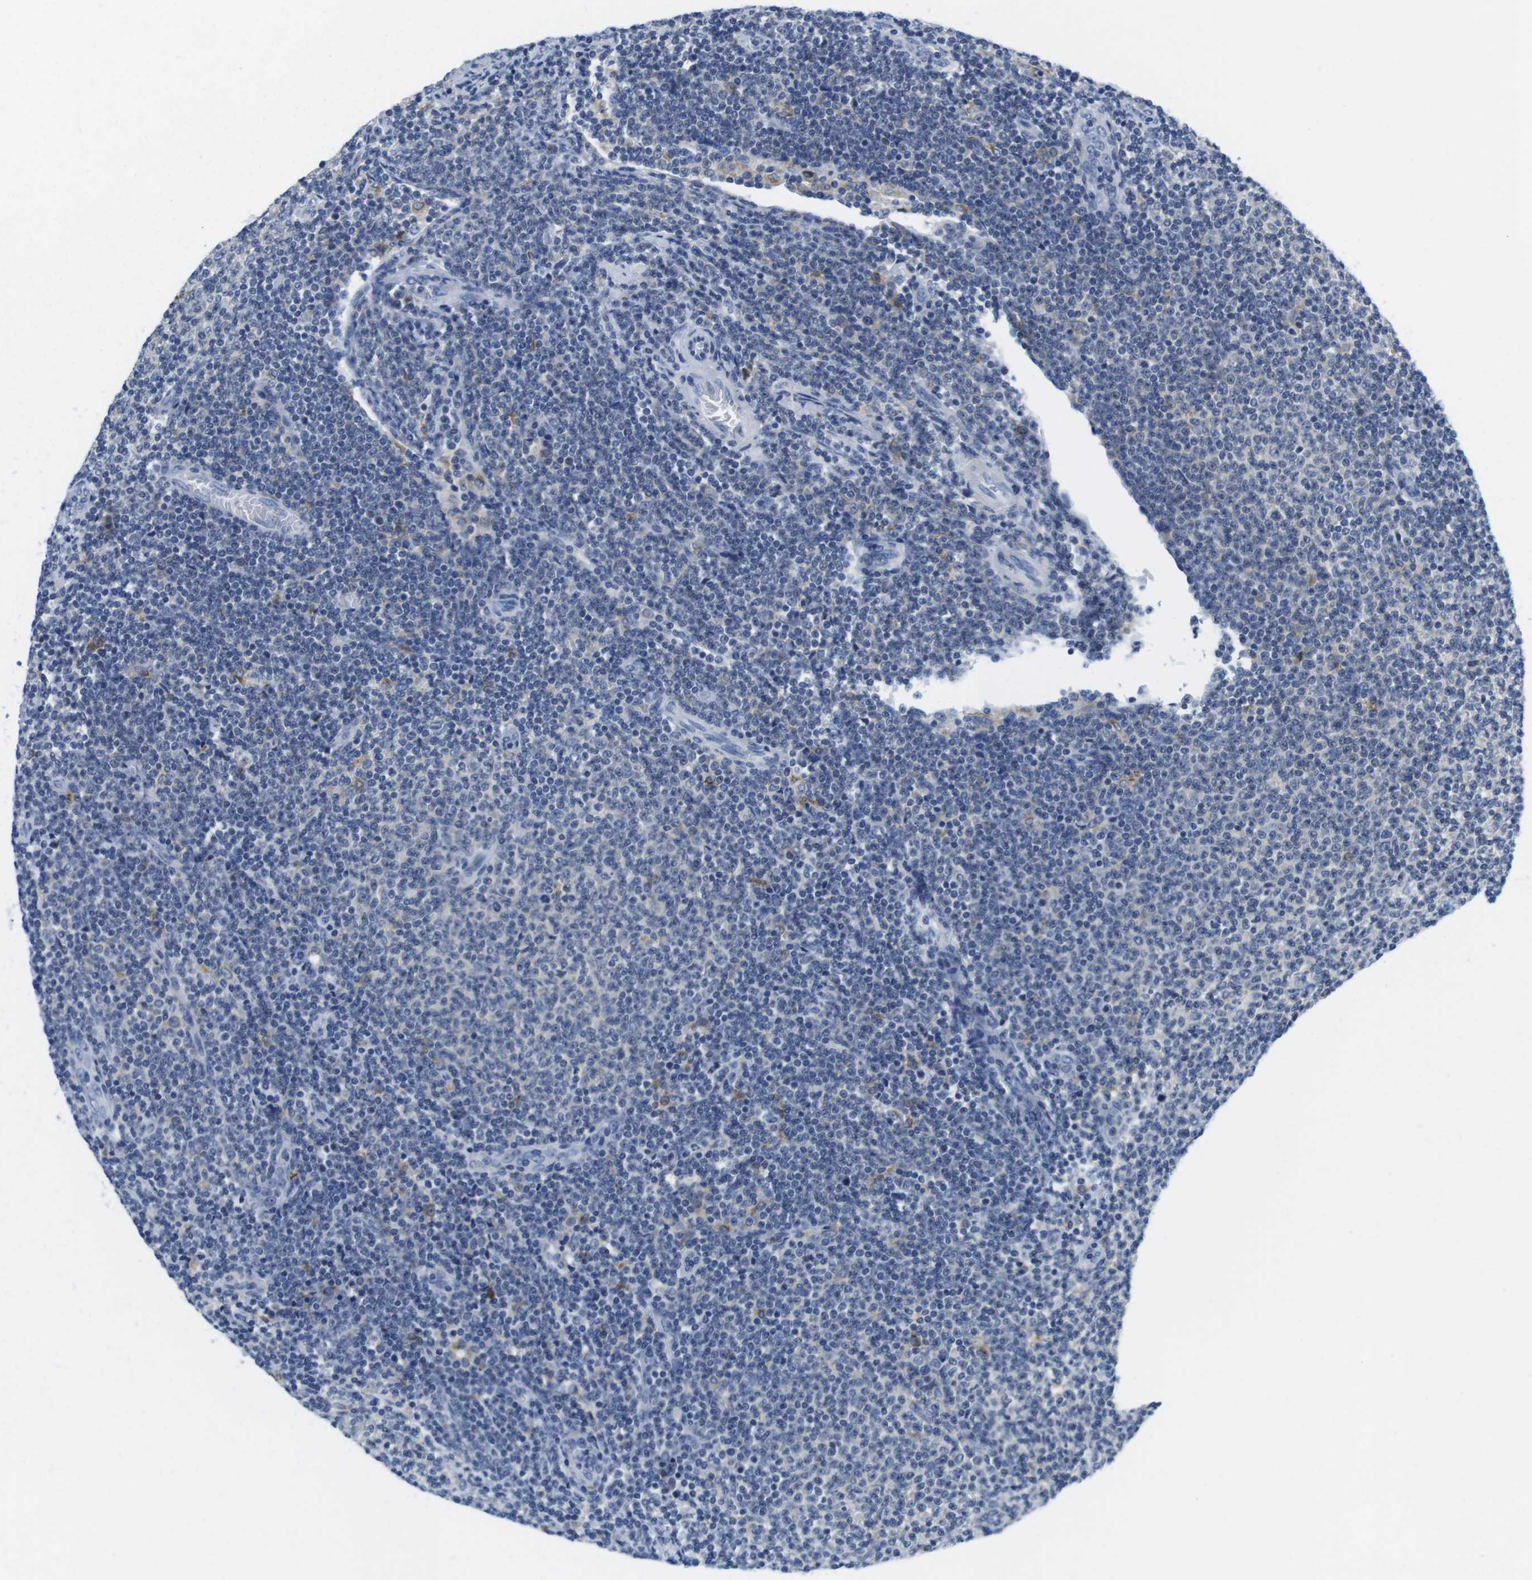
{"staining": {"intensity": "negative", "quantity": "none", "location": "none"}, "tissue": "lymphoma", "cell_type": "Tumor cells", "image_type": "cancer", "snomed": [{"axis": "morphology", "description": "Malignant lymphoma, non-Hodgkin's type, Low grade"}, {"axis": "topography", "description": "Lymph node"}], "caption": "Lymphoma stained for a protein using immunohistochemistry exhibits no staining tumor cells.", "gene": "CNGA2", "patient": {"sex": "male", "age": 66}}